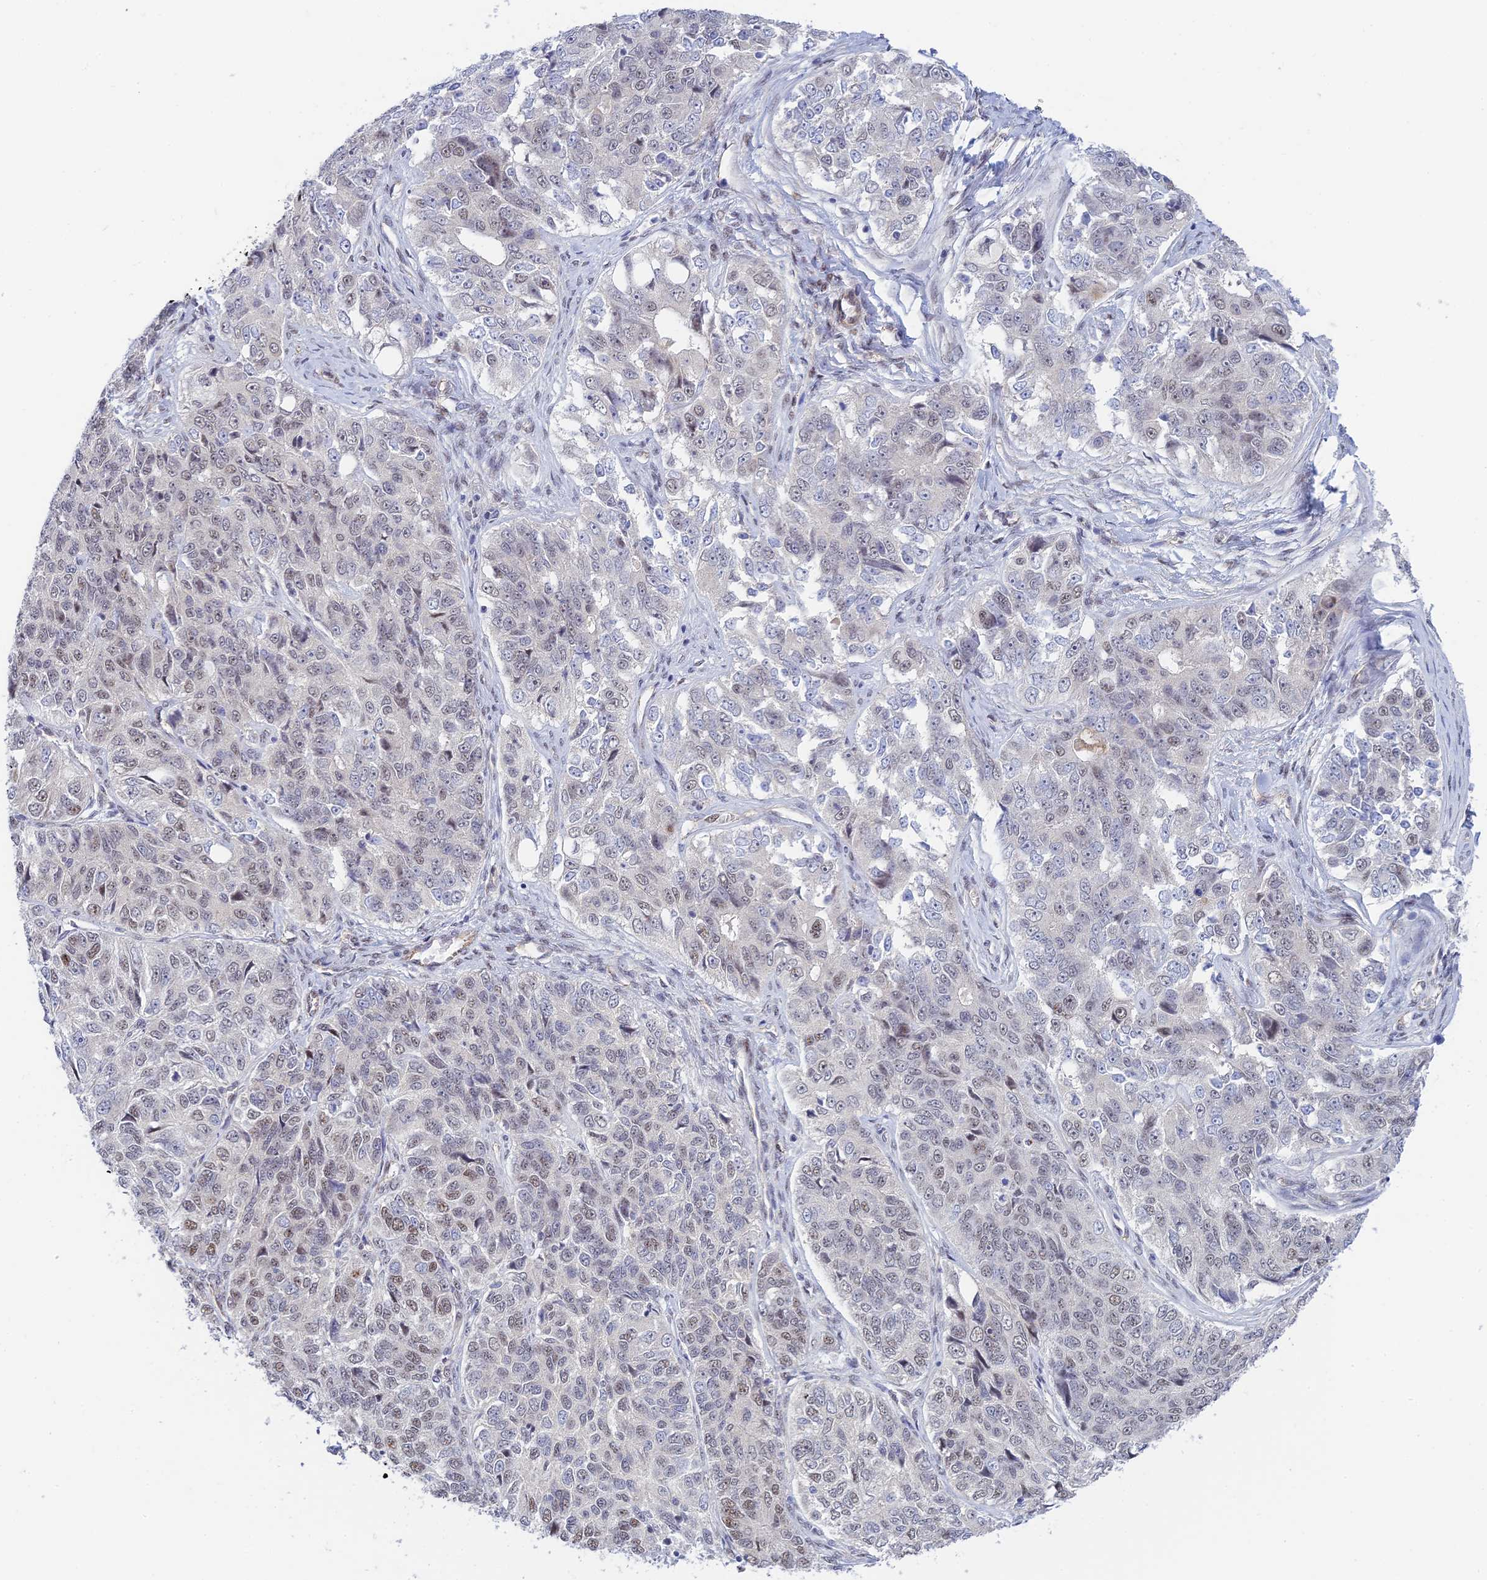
{"staining": {"intensity": "weak", "quantity": "25%-75%", "location": "nuclear"}, "tissue": "ovarian cancer", "cell_type": "Tumor cells", "image_type": "cancer", "snomed": [{"axis": "morphology", "description": "Carcinoma, endometroid"}, {"axis": "topography", "description": "Ovary"}], "caption": "Immunohistochemistry photomicrograph of human ovarian cancer stained for a protein (brown), which reveals low levels of weak nuclear expression in approximately 25%-75% of tumor cells.", "gene": "CFAP92", "patient": {"sex": "female", "age": 51}}